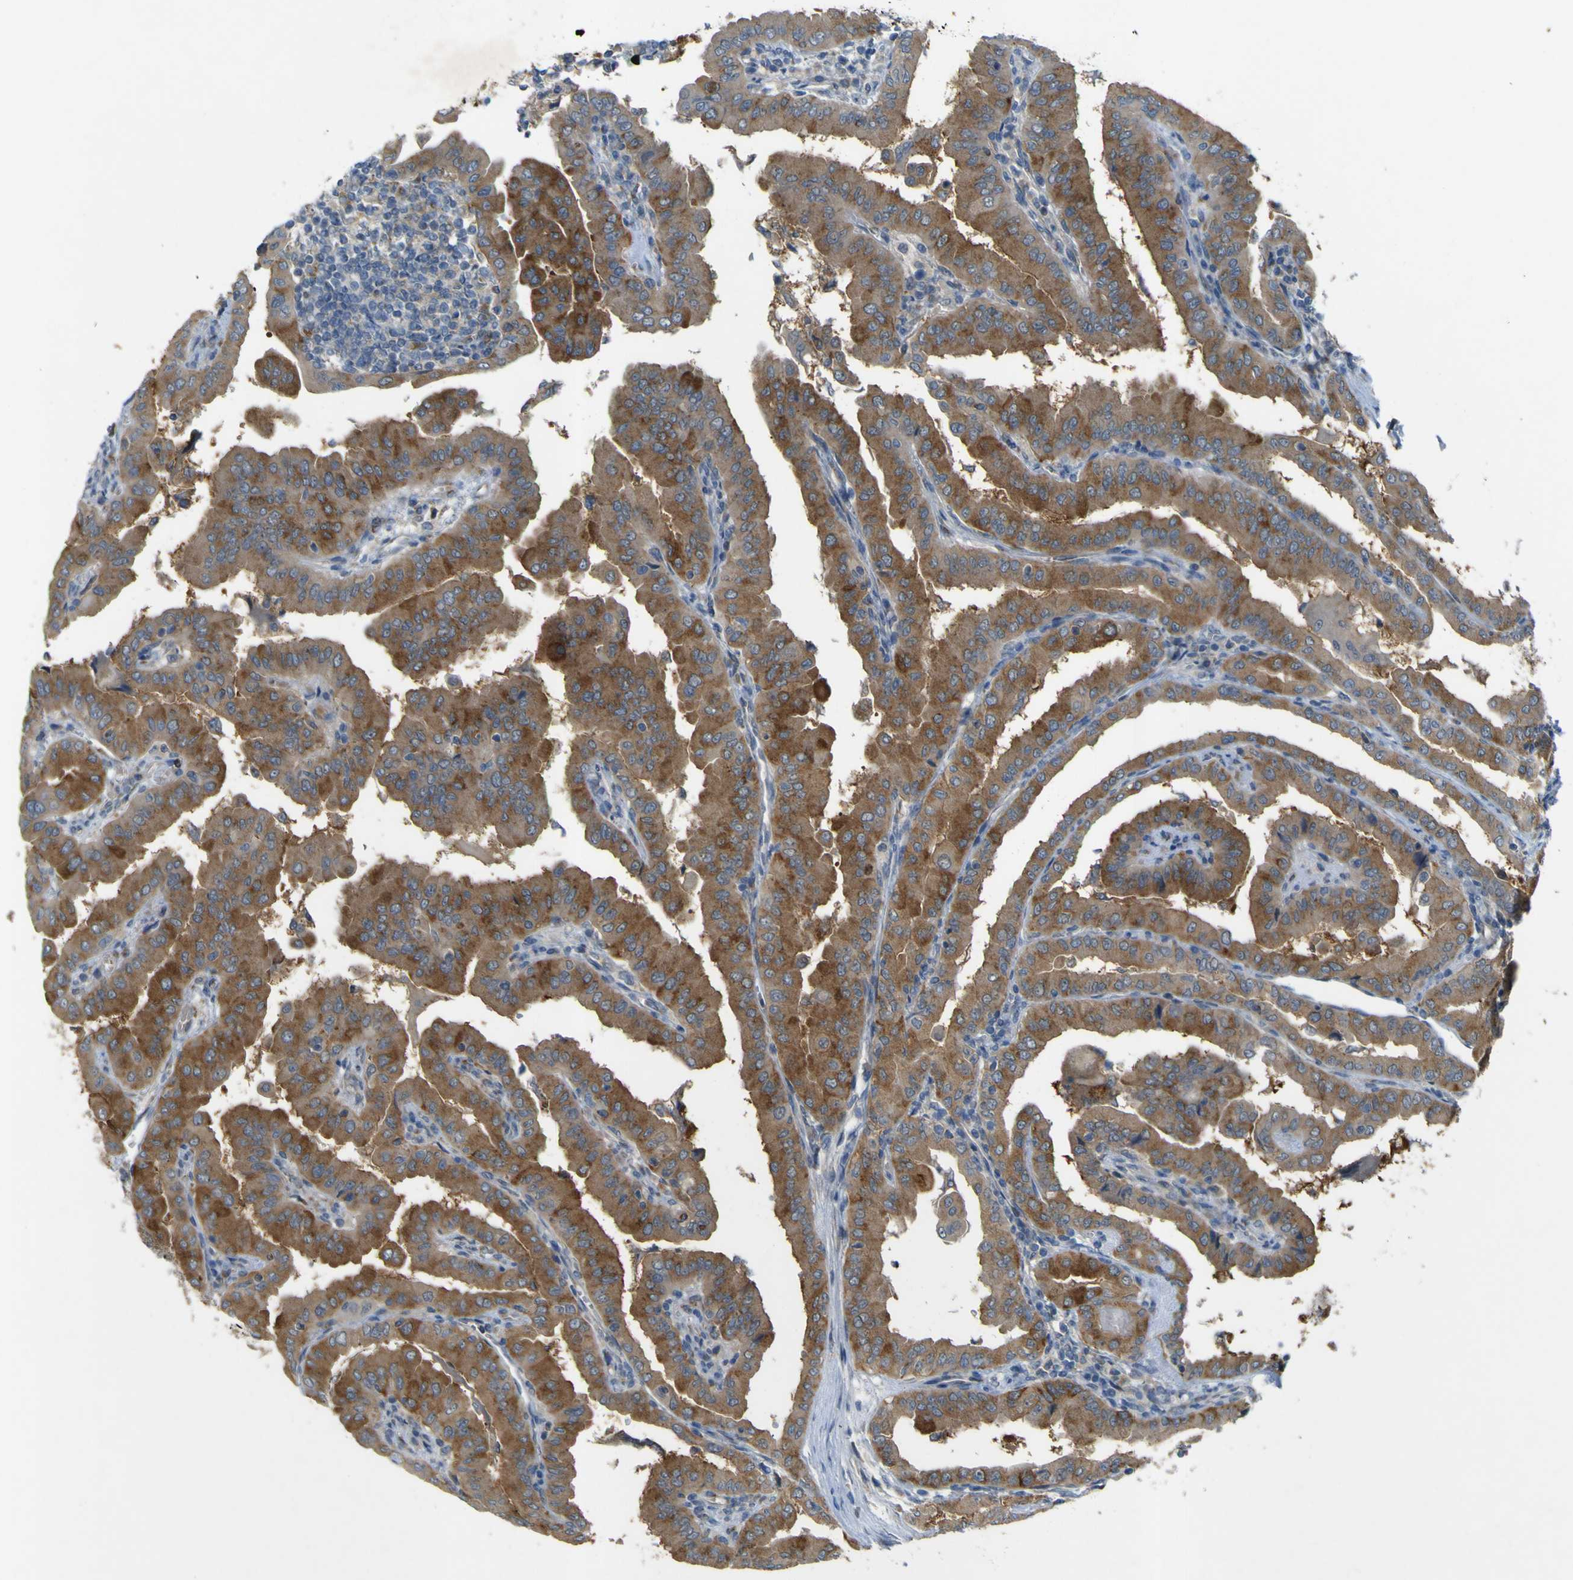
{"staining": {"intensity": "moderate", "quantity": ">75%", "location": "cytoplasmic/membranous"}, "tissue": "thyroid cancer", "cell_type": "Tumor cells", "image_type": "cancer", "snomed": [{"axis": "morphology", "description": "Papillary adenocarcinoma, NOS"}, {"axis": "topography", "description": "Thyroid gland"}], "caption": "High-power microscopy captured an IHC micrograph of papillary adenocarcinoma (thyroid), revealing moderate cytoplasmic/membranous positivity in about >75% of tumor cells.", "gene": "IGF2R", "patient": {"sex": "male", "age": 33}}